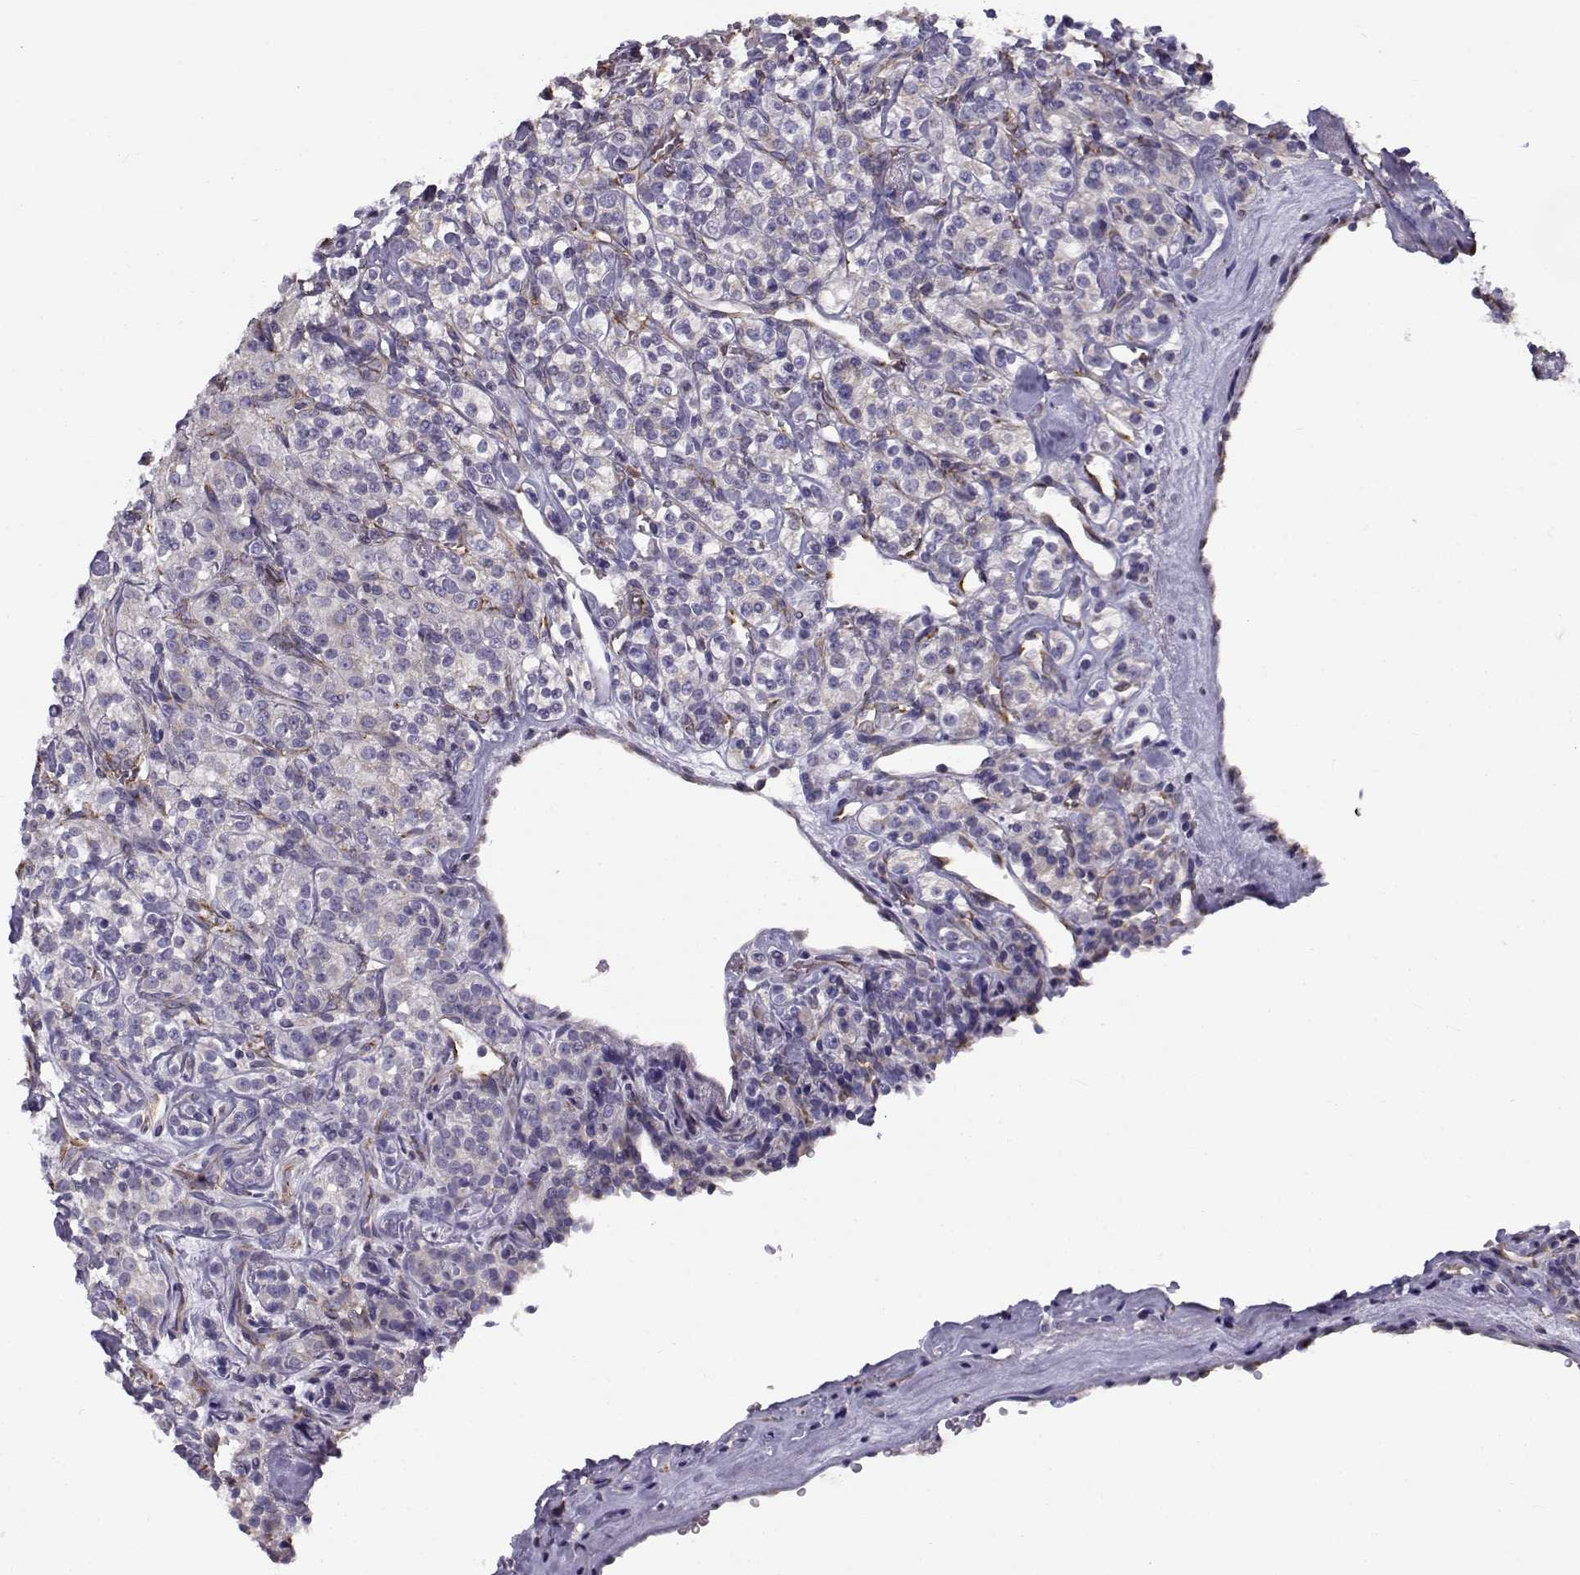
{"staining": {"intensity": "negative", "quantity": "none", "location": "none"}, "tissue": "renal cancer", "cell_type": "Tumor cells", "image_type": "cancer", "snomed": [{"axis": "morphology", "description": "Adenocarcinoma, NOS"}, {"axis": "topography", "description": "Kidney"}], "caption": "High magnification brightfield microscopy of adenocarcinoma (renal) stained with DAB (brown) and counterstained with hematoxylin (blue): tumor cells show no significant staining.", "gene": "BEND6", "patient": {"sex": "male", "age": 77}}